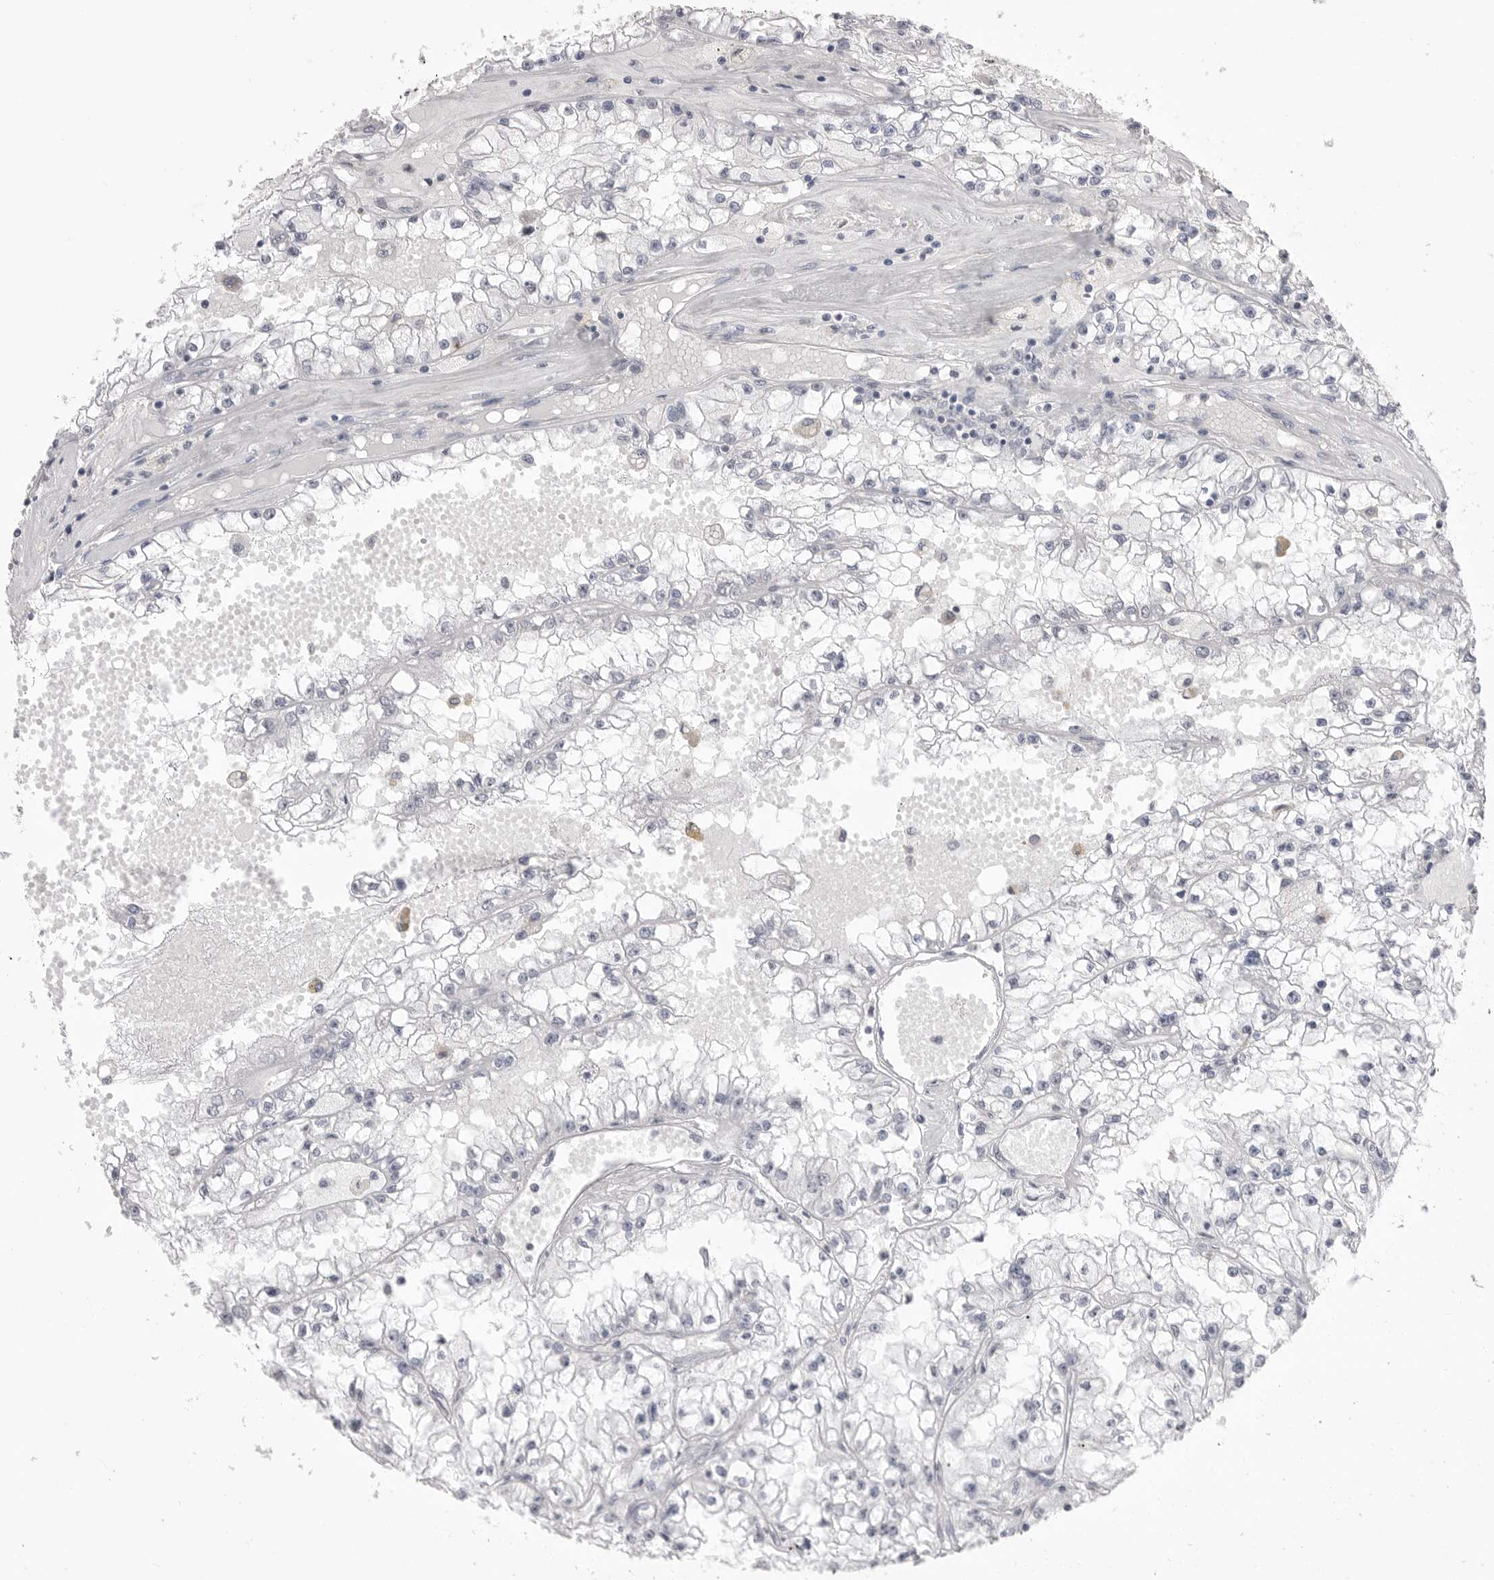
{"staining": {"intensity": "negative", "quantity": "none", "location": "none"}, "tissue": "renal cancer", "cell_type": "Tumor cells", "image_type": "cancer", "snomed": [{"axis": "morphology", "description": "Adenocarcinoma, NOS"}, {"axis": "topography", "description": "Kidney"}], "caption": "This is an immunohistochemistry histopathology image of human adenocarcinoma (renal). There is no staining in tumor cells.", "gene": "ICAM5", "patient": {"sex": "male", "age": 56}}